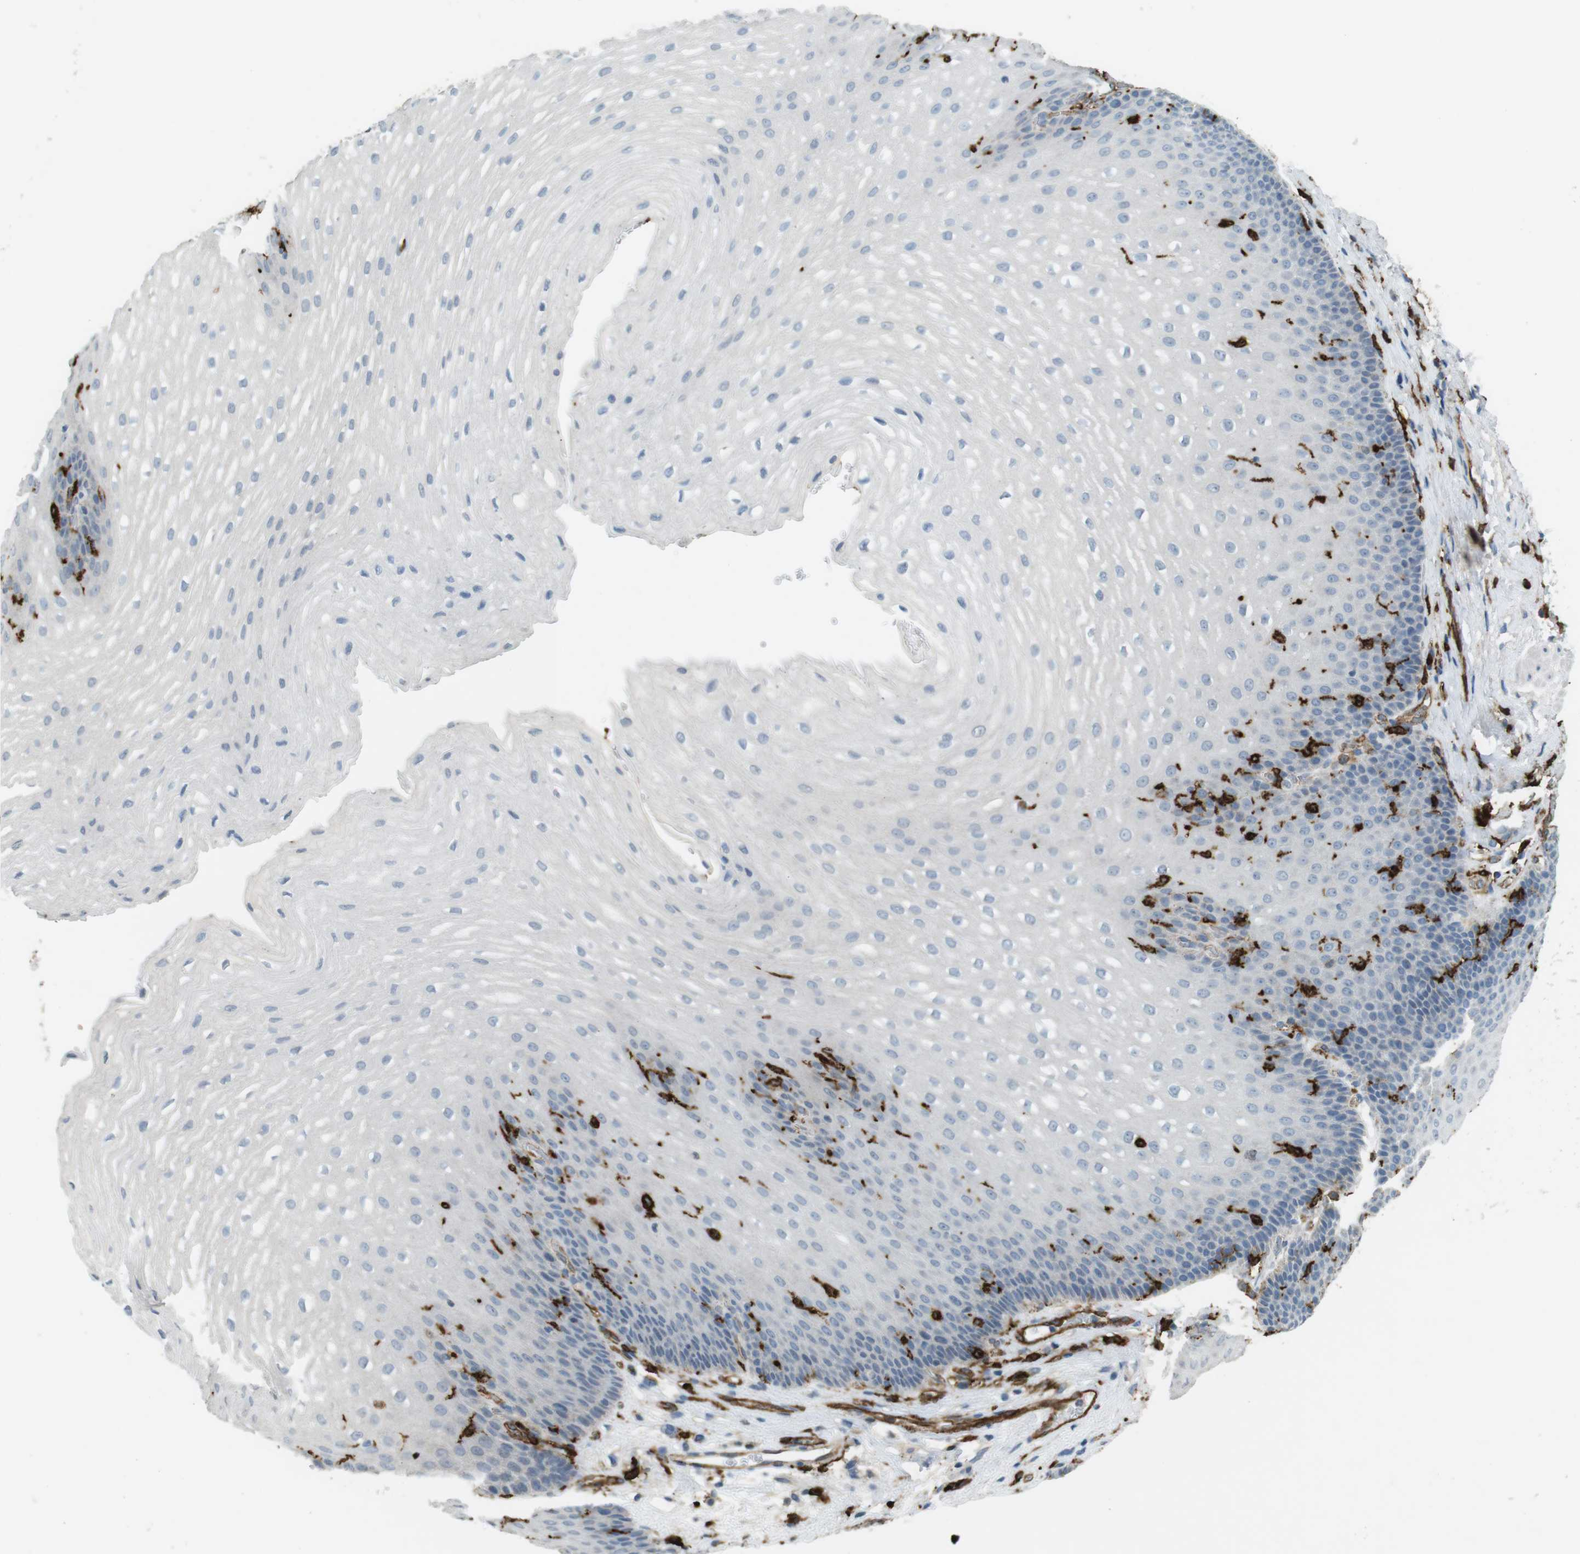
{"staining": {"intensity": "negative", "quantity": "none", "location": "none"}, "tissue": "esophagus", "cell_type": "Squamous epithelial cells", "image_type": "normal", "snomed": [{"axis": "morphology", "description": "Normal tissue, NOS"}, {"axis": "topography", "description": "Esophagus"}], "caption": "Immunohistochemistry (IHC) histopathology image of unremarkable esophagus stained for a protein (brown), which reveals no staining in squamous epithelial cells. (Immunohistochemistry (IHC), brightfield microscopy, high magnification).", "gene": "HLA", "patient": {"sex": "male", "age": 48}}